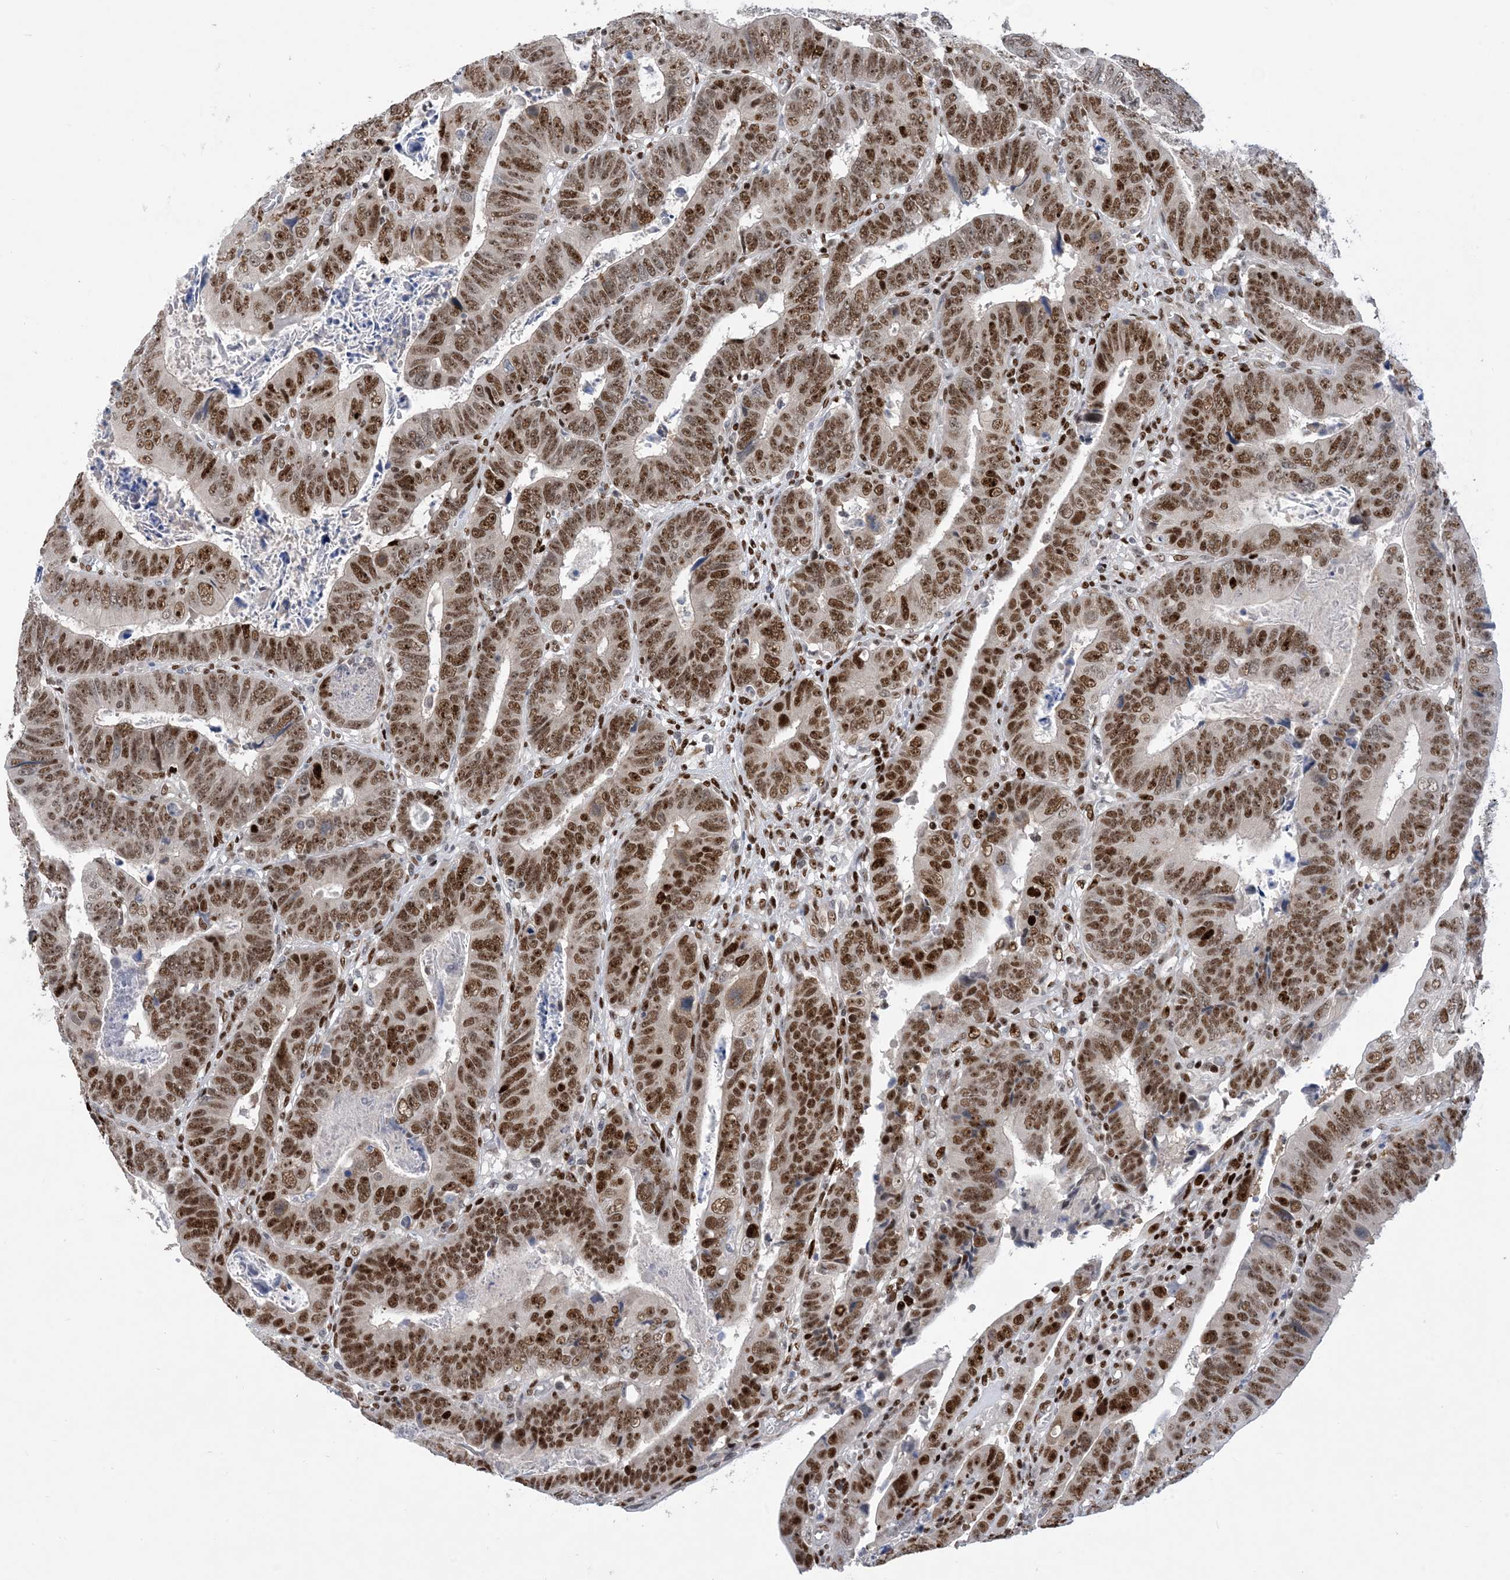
{"staining": {"intensity": "strong", "quantity": ">75%", "location": "nuclear"}, "tissue": "colorectal cancer", "cell_type": "Tumor cells", "image_type": "cancer", "snomed": [{"axis": "morphology", "description": "Normal tissue, NOS"}, {"axis": "morphology", "description": "Adenocarcinoma, NOS"}, {"axis": "topography", "description": "Rectum"}], "caption": "High-magnification brightfield microscopy of colorectal cancer stained with DAB (3,3'-diaminobenzidine) (brown) and counterstained with hematoxylin (blue). tumor cells exhibit strong nuclear expression is seen in approximately>75% of cells. (DAB (3,3'-diaminobenzidine) = brown stain, brightfield microscopy at high magnification).", "gene": "TSPYL1", "patient": {"sex": "female", "age": 65}}